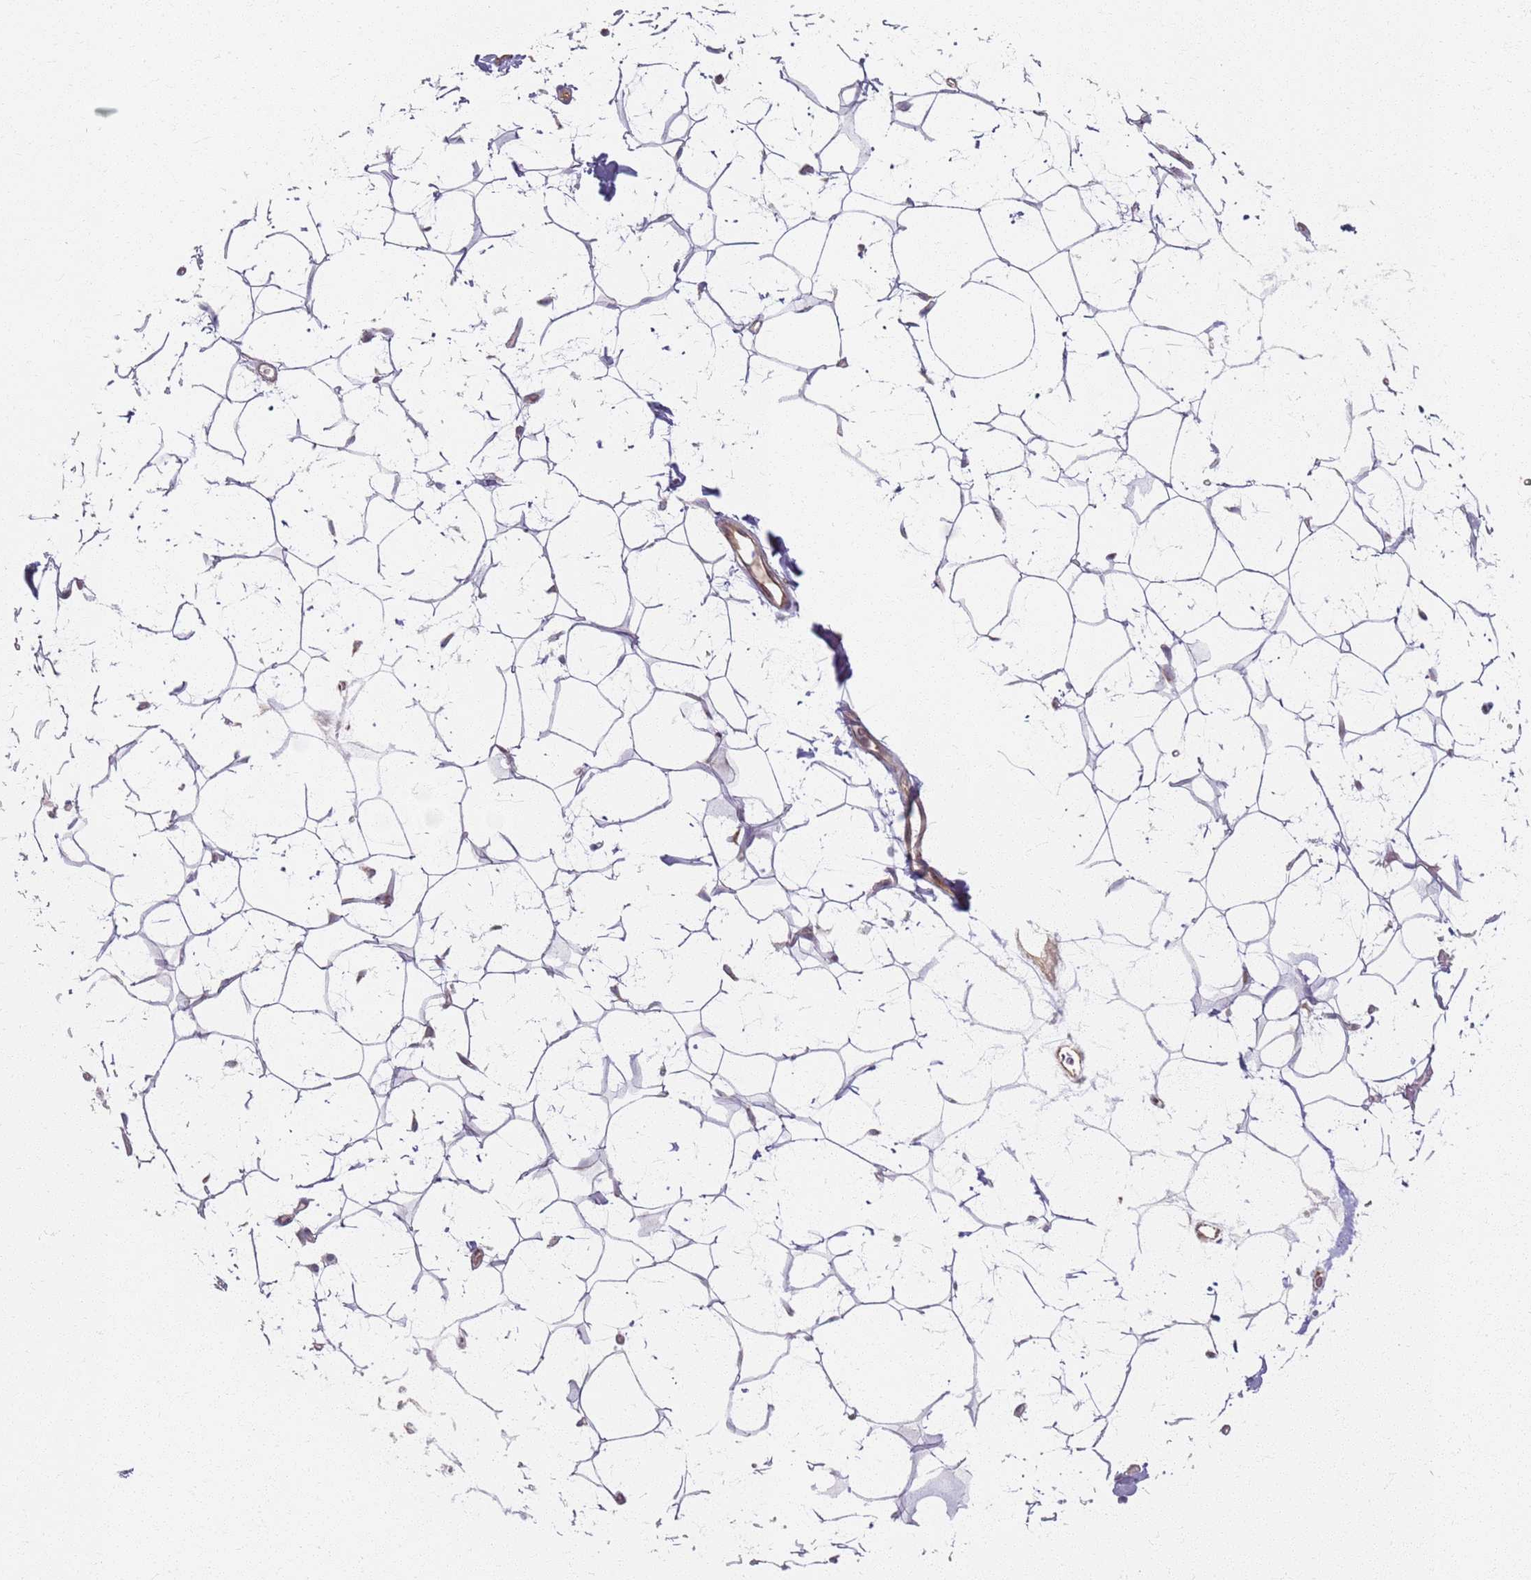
{"staining": {"intensity": "negative", "quantity": "none", "location": "none"}, "tissue": "adipose tissue", "cell_type": "Adipocytes", "image_type": "normal", "snomed": [{"axis": "morphology", "description": "Normal tissue, NOS"}, {"axis": "topography", "description": "Breast"}], "caption": "Immunohistochemical staining of unremarkable human adipose tissue exhibits no significant staining in adipocytes.", "gene": "KCNA5", "patient": {"sex": "female", "age": 26}}